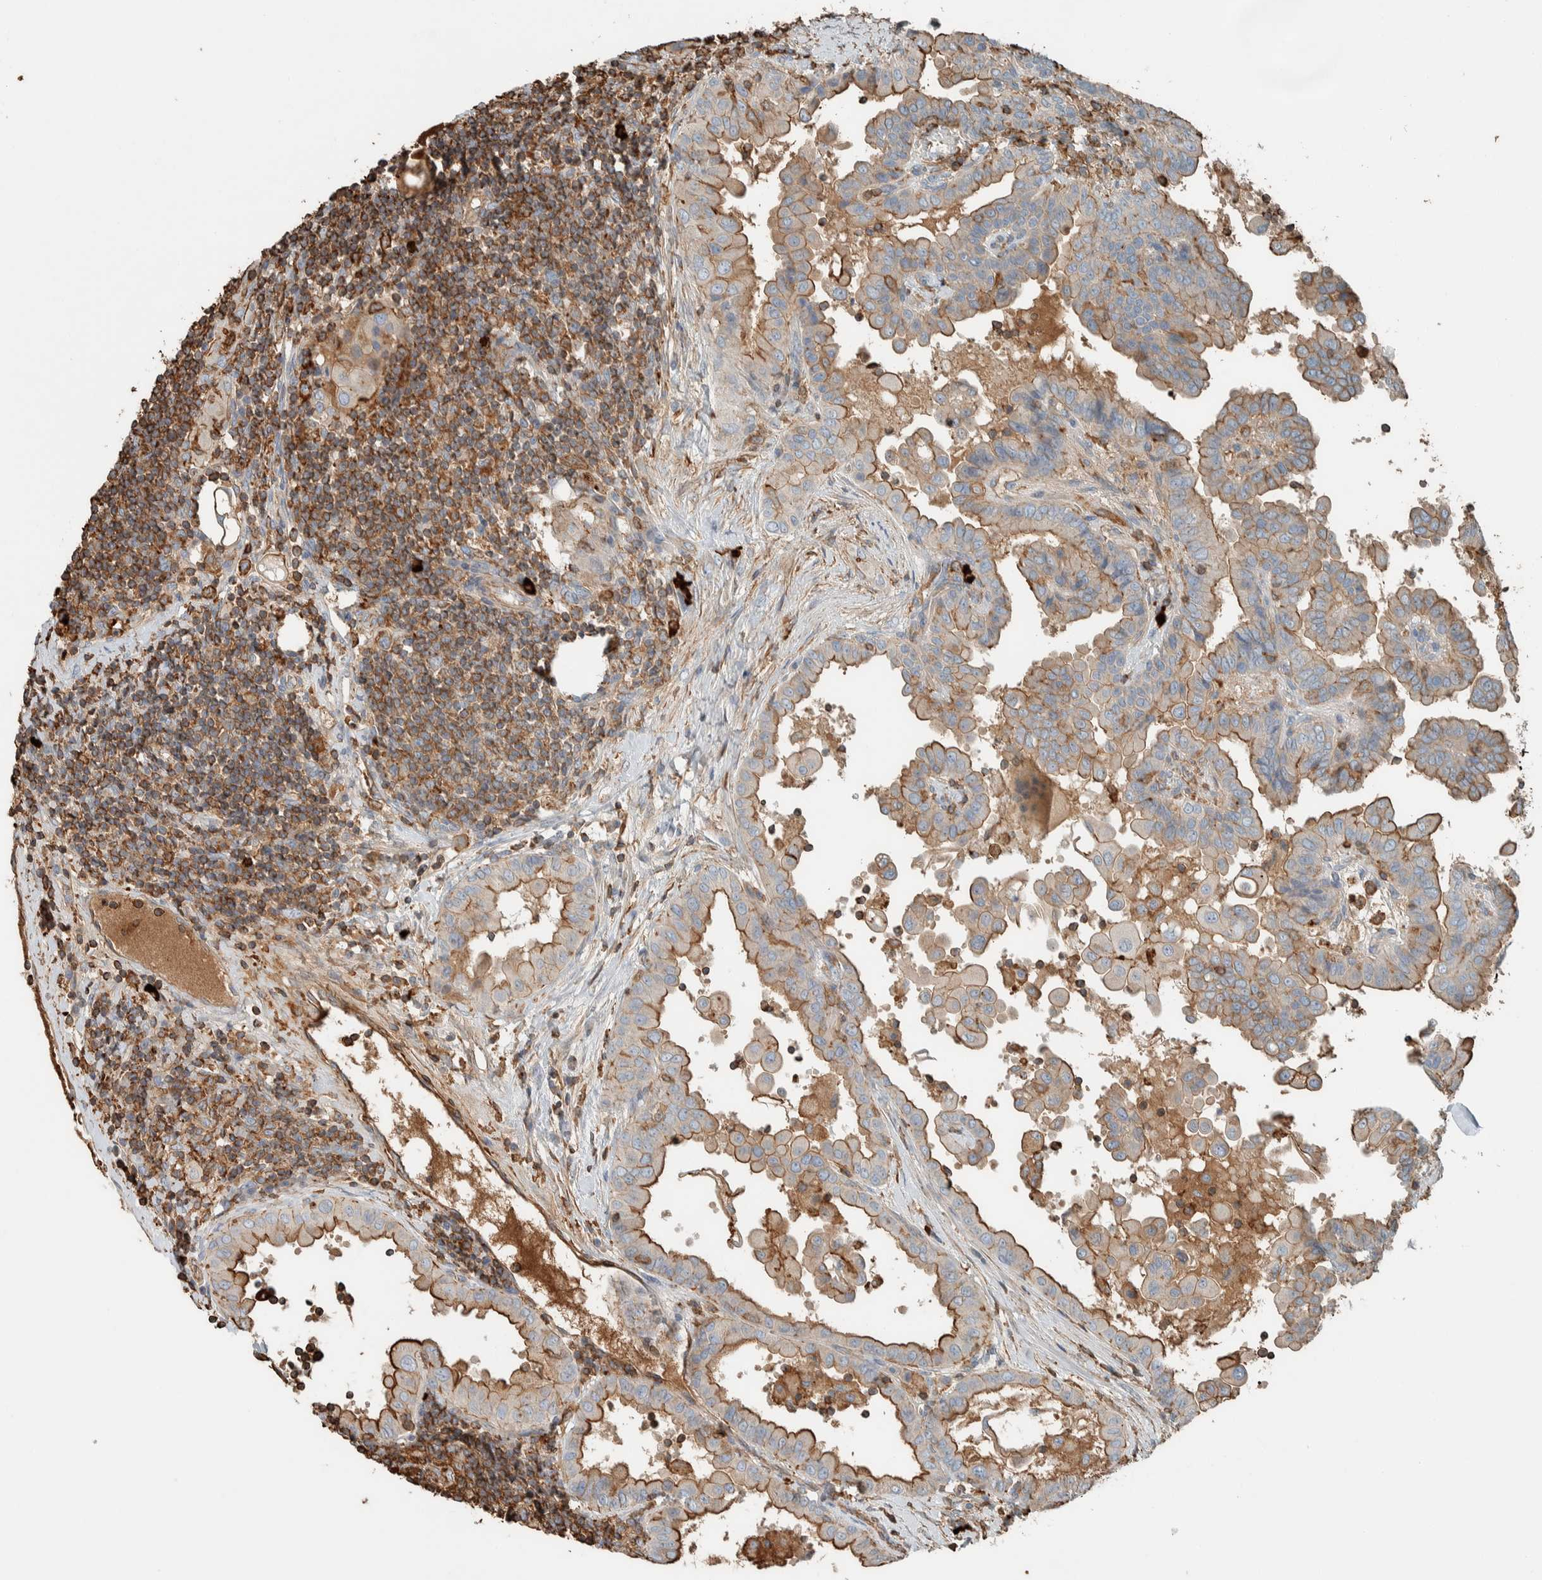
{"staining": {"intensity": "moderate", "quantity": "25%-75%", "location": "cytoplasmic/membranous"}, "tissue": "thyroid cancer", "cell_type": "Tumor cells", "image_type": "cancer", "snomed": [{"axis": "morphology", "description": "Papillary adenocarcinoma, NOS"}, {"axis": "topography", "description": "Thyroid gland"}], "caption": "The photomicrograph displays a brown stain indicating the presence of a protein in the cytoplasmic/membranous of tumor cells in thyroid papillary adenocarcinoma.", "gene": "CTBP2", "patient": {"sex": "male", "age": 33}}